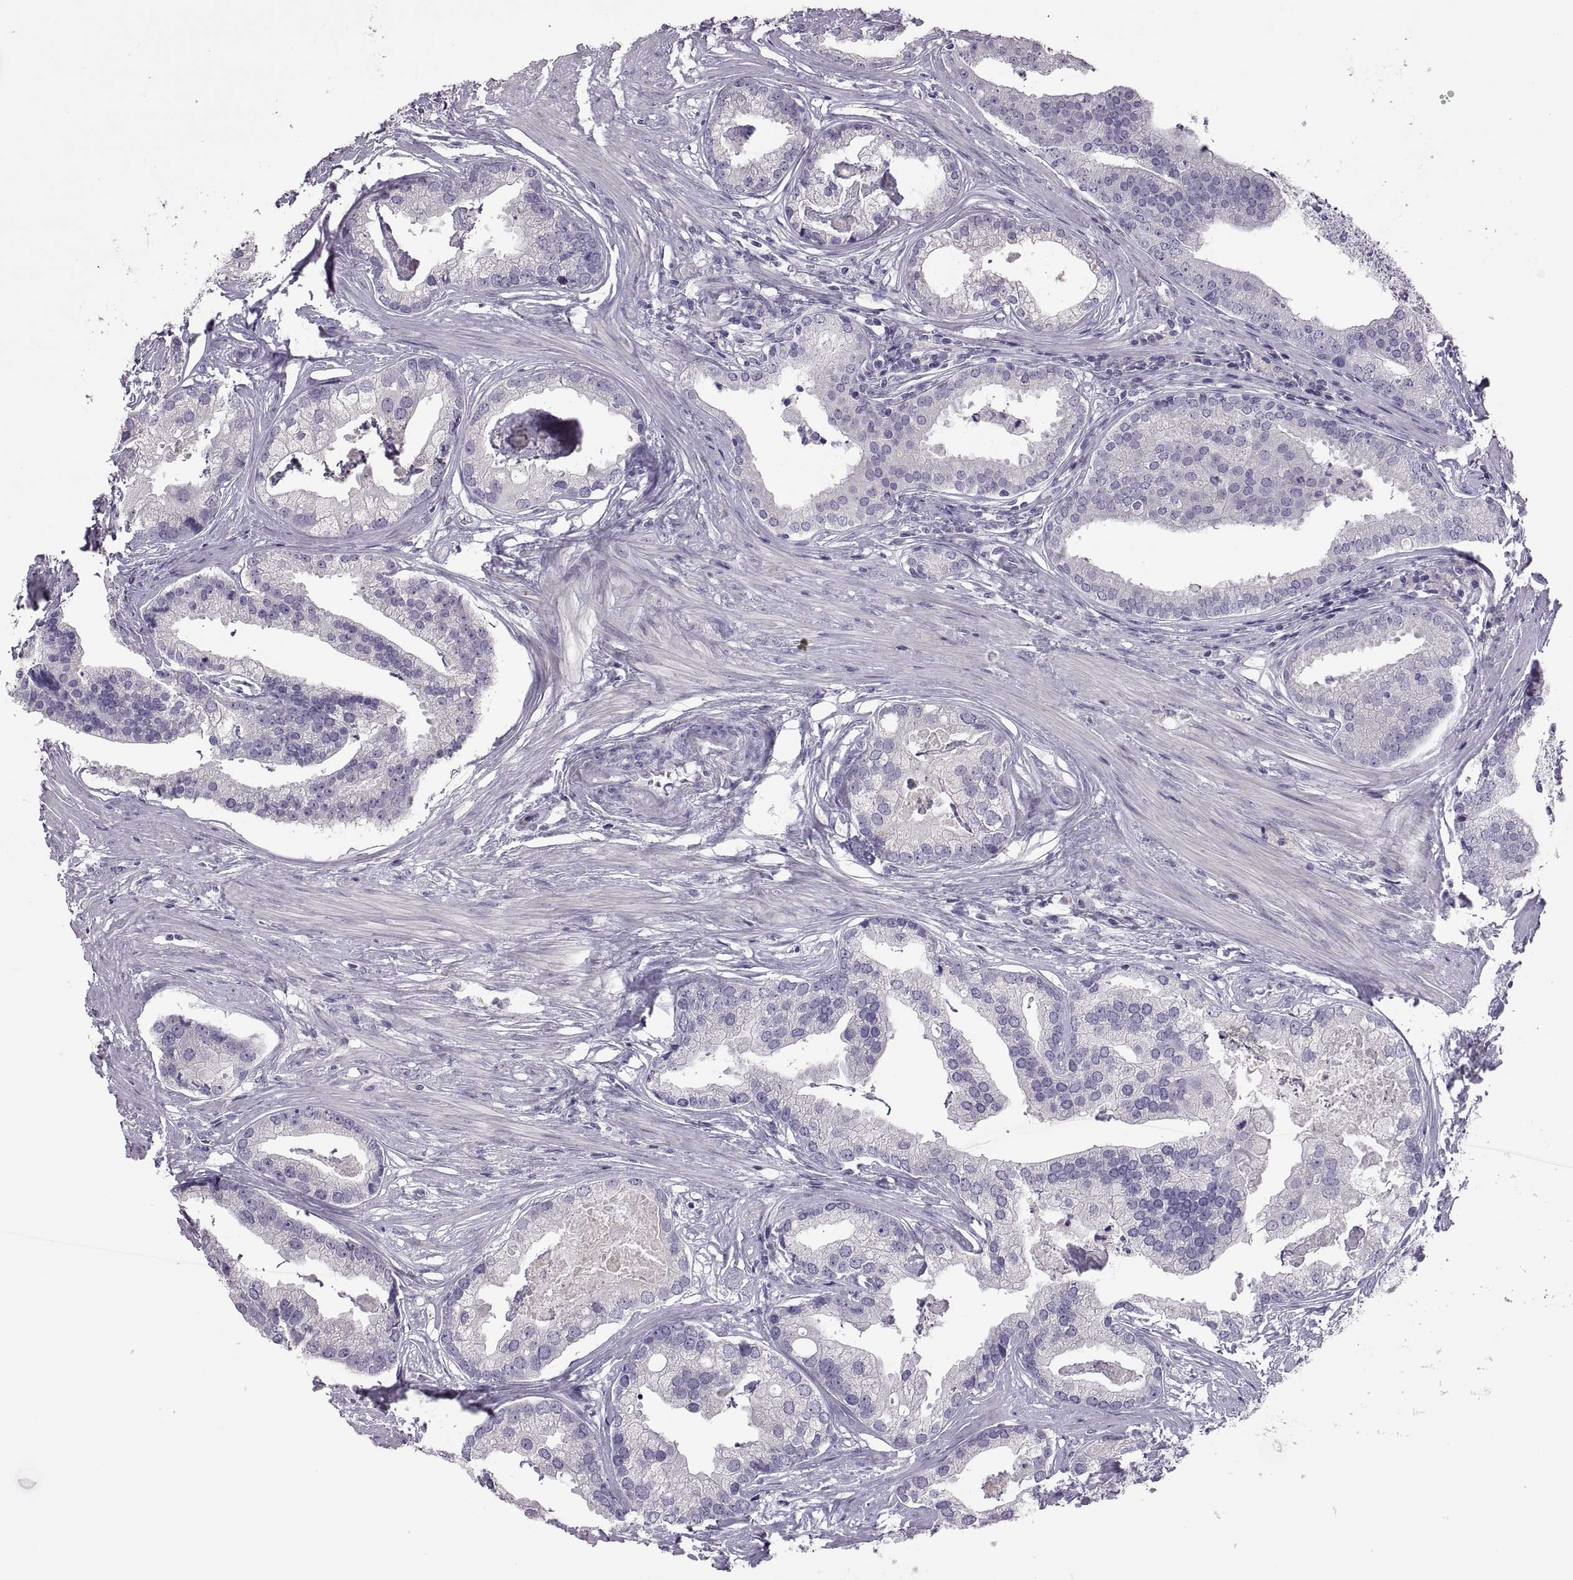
{"staining": {"intensity": "negative", "quantity": "none", "location": "none"}, "tissue": "prostate cancer", "cell_type": "Tumor cells", "image_type": "cancer", "snomed": [{"axis": "morphology", "description": "Adenocarcinoma, NOS"}, {"axis": "topography", "description": "Prostate and seminal vesicle, NOS"}, {"axis": "topography", "description": "Prostate"}], "caption": "A histopathology image of prostate adenocarcinoma stained for a protein displays no brown staining in tumor cells.", "gene": "TBX19", "patient": {"sex": "male", "age": 44}}